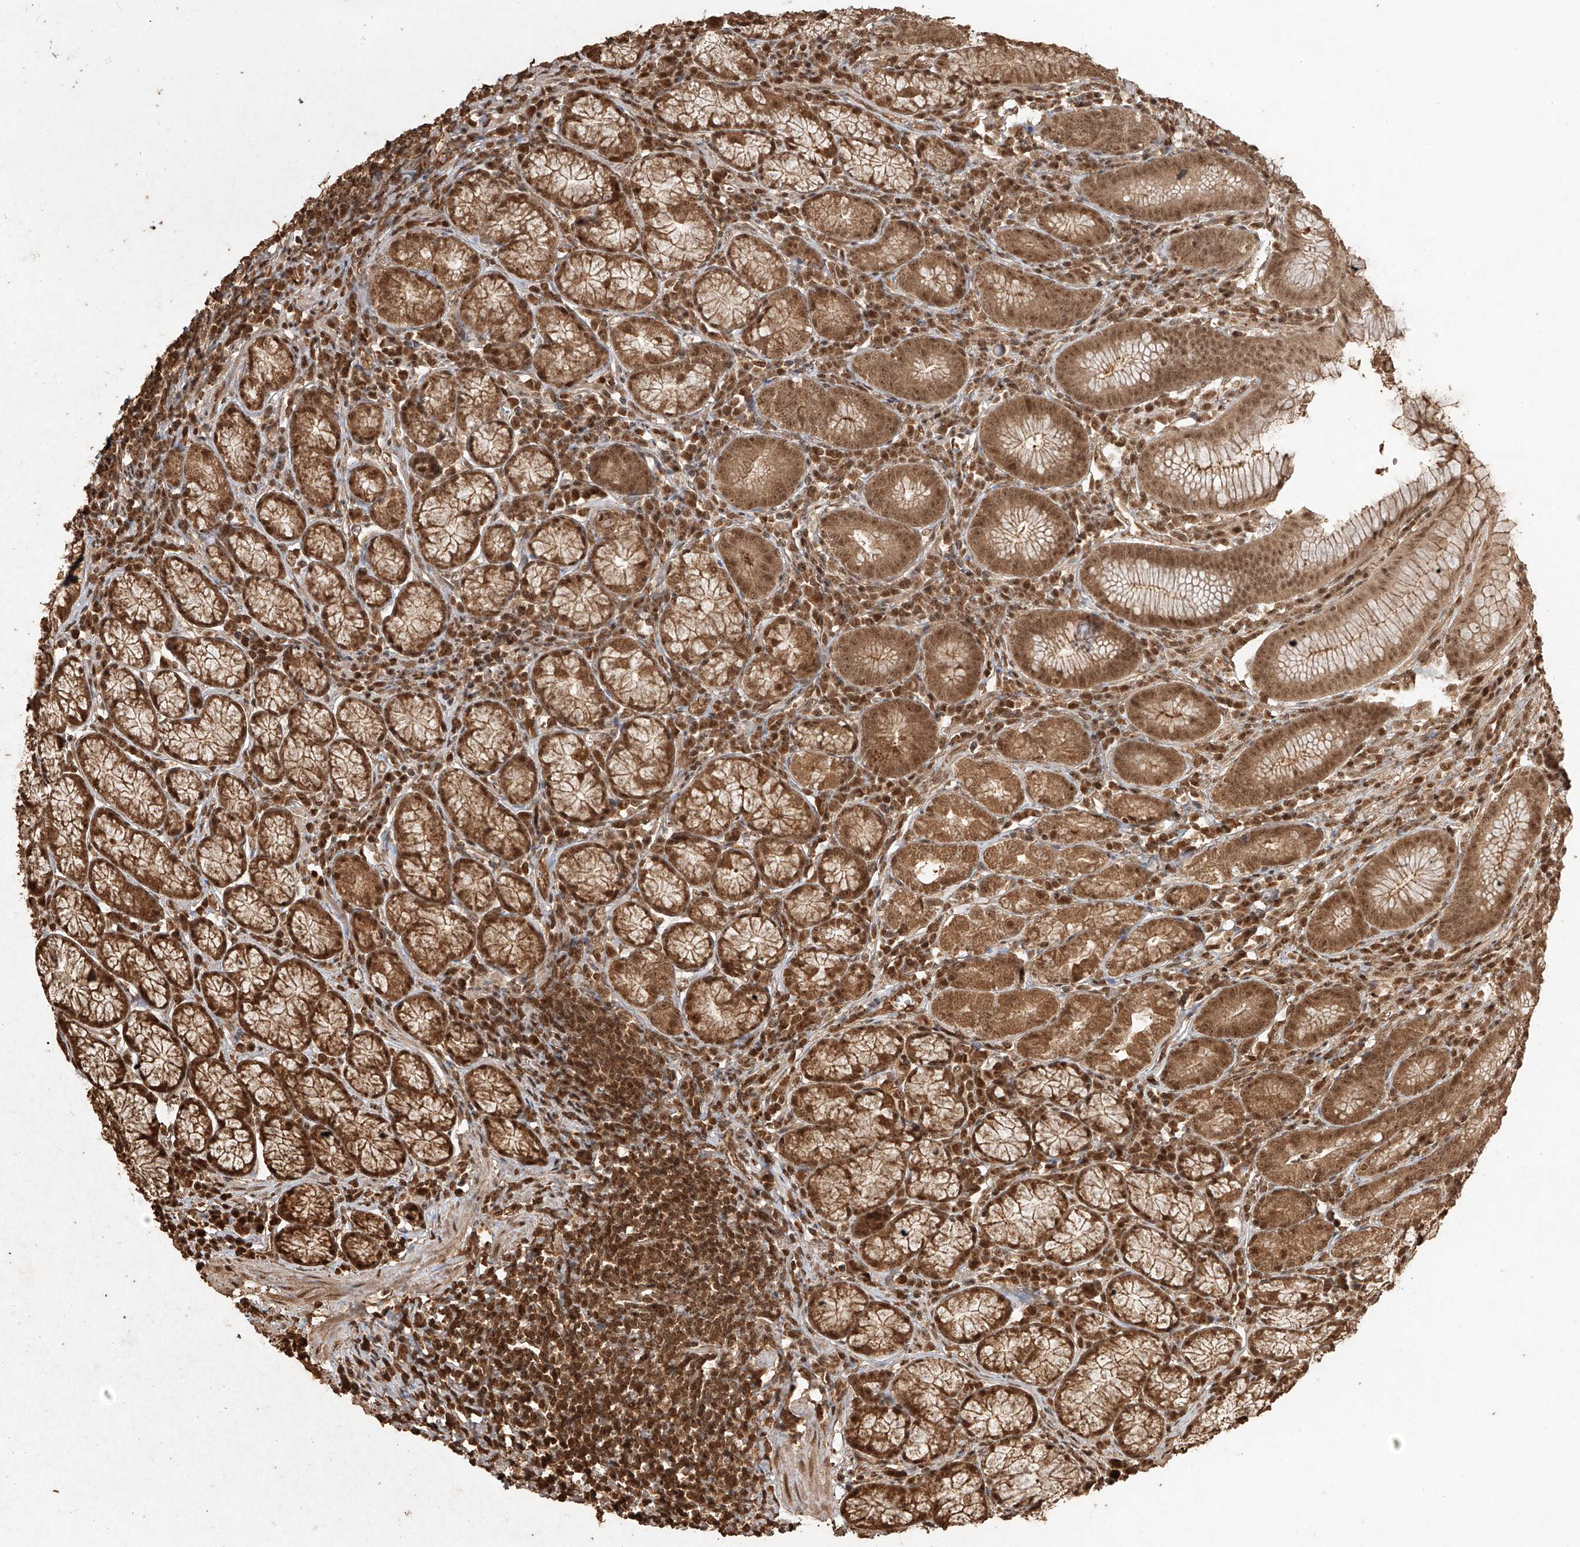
{"staining": {"intensity": "moderate", "quantity": ">75%", "location": "cytoplasmic/membranous,nuclear"}, "tissue": "stomach", "cell_type": "Glandular cells", "image_type": "normal", "snomed": [{"axis": "morphology", "description": "Normal tissue, NOS"}, {"axis": "topography", "description": "Stomach"}], "caption": "Immunohistochemical staining of normal human stomach exhibits moderate cytoplasmic/membranous,nuclear protein positivity in approximately >75% of glandular cells.", "gene": "UBE2K", "patient": {"sex": "male", "age": 55}}